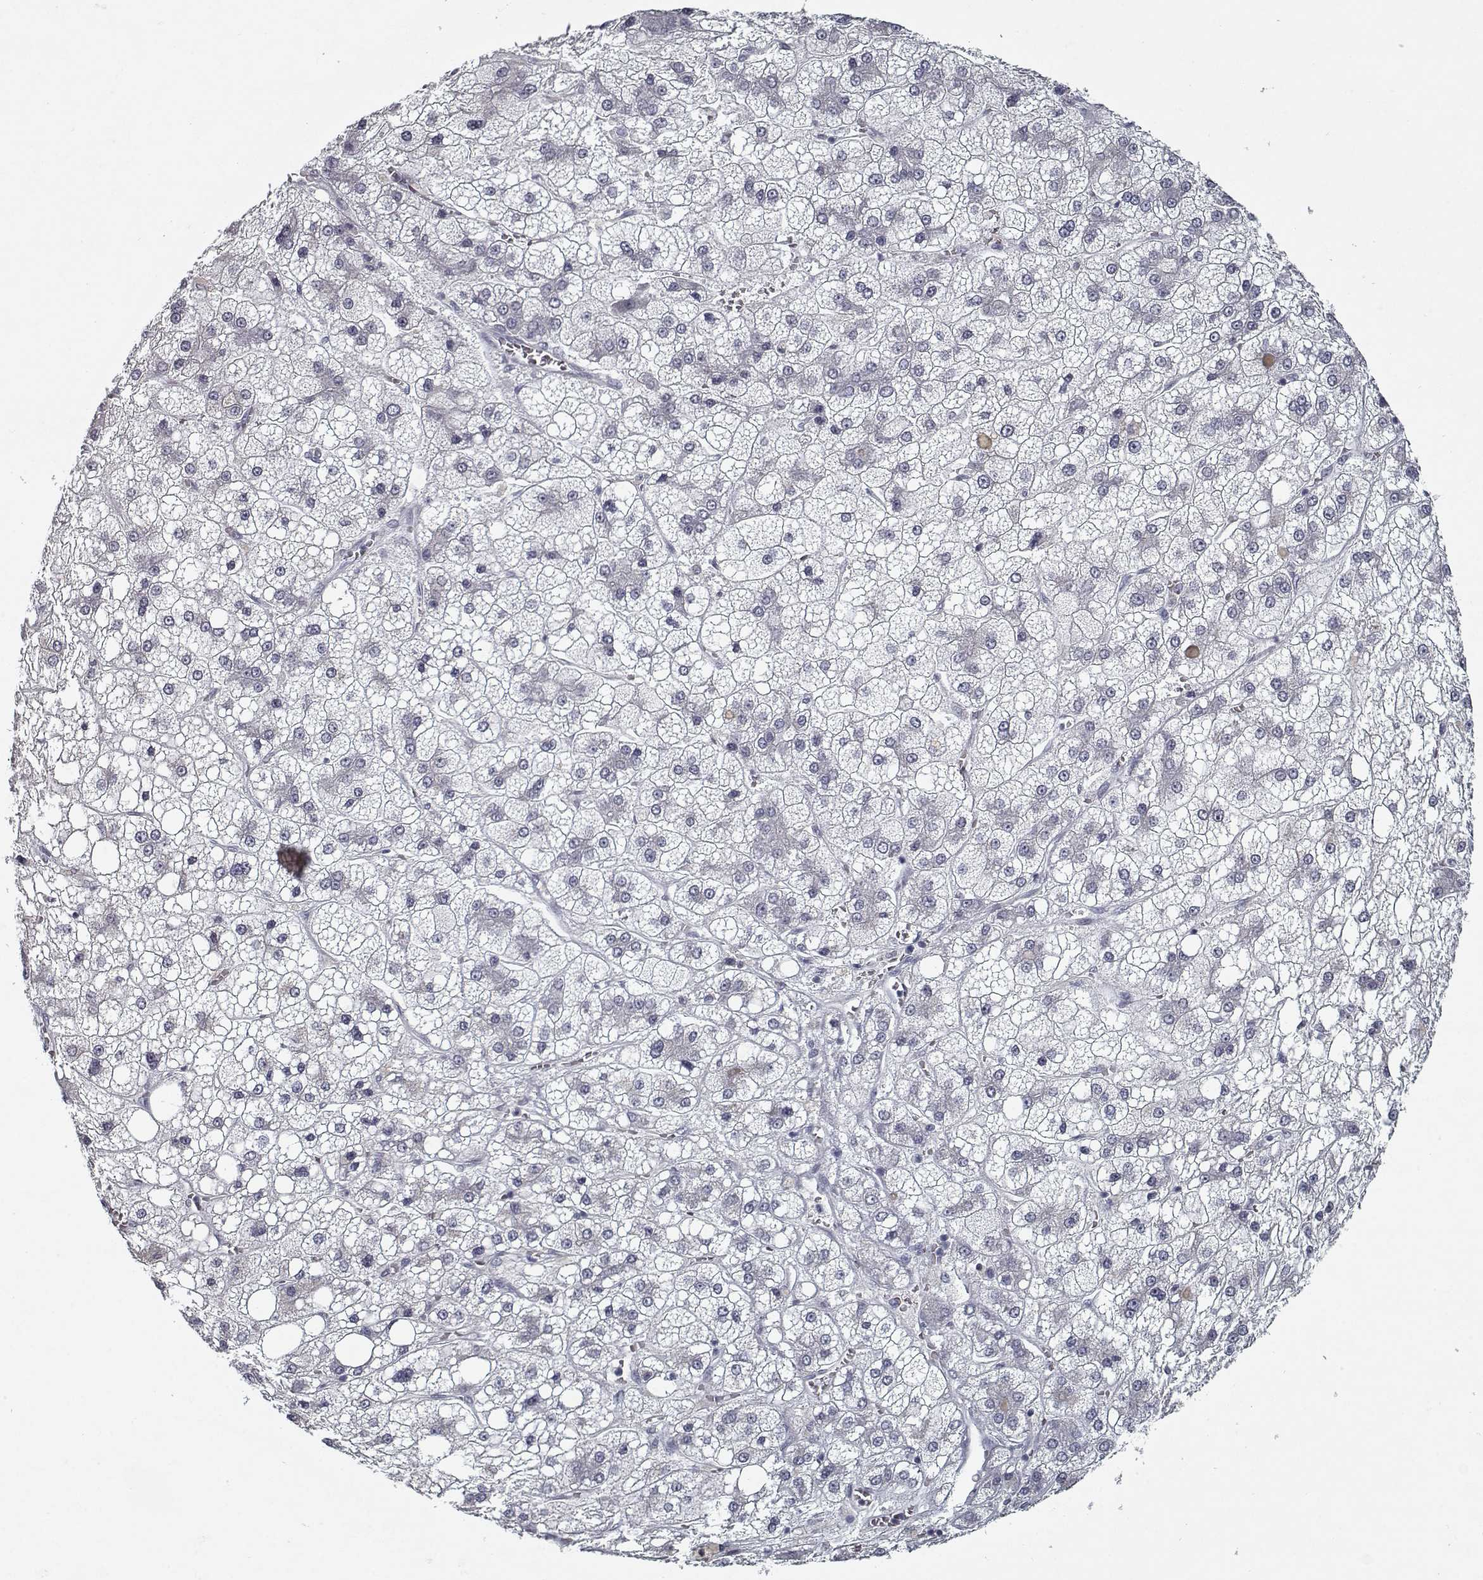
{"staining": {"intensity": "negative", "quantity": "none", "location": "none"}, "tissue": "liver cancer", "cell_type": "Tumor cells", "image_type": "cancer", "snomed": [{"axis": "morphology", "description": "Carcinoma, Hepatocellular, NOS"}, {"axis": "topography", "description": "Liver"}], "caption": "This is a photomicrograph of immunohistochemistry staining of liver hepatocellular carcinoma, which shows no expression in tumor cells.", "gene": "GAD2", "patient": {"sex": "male", "age": 73}}